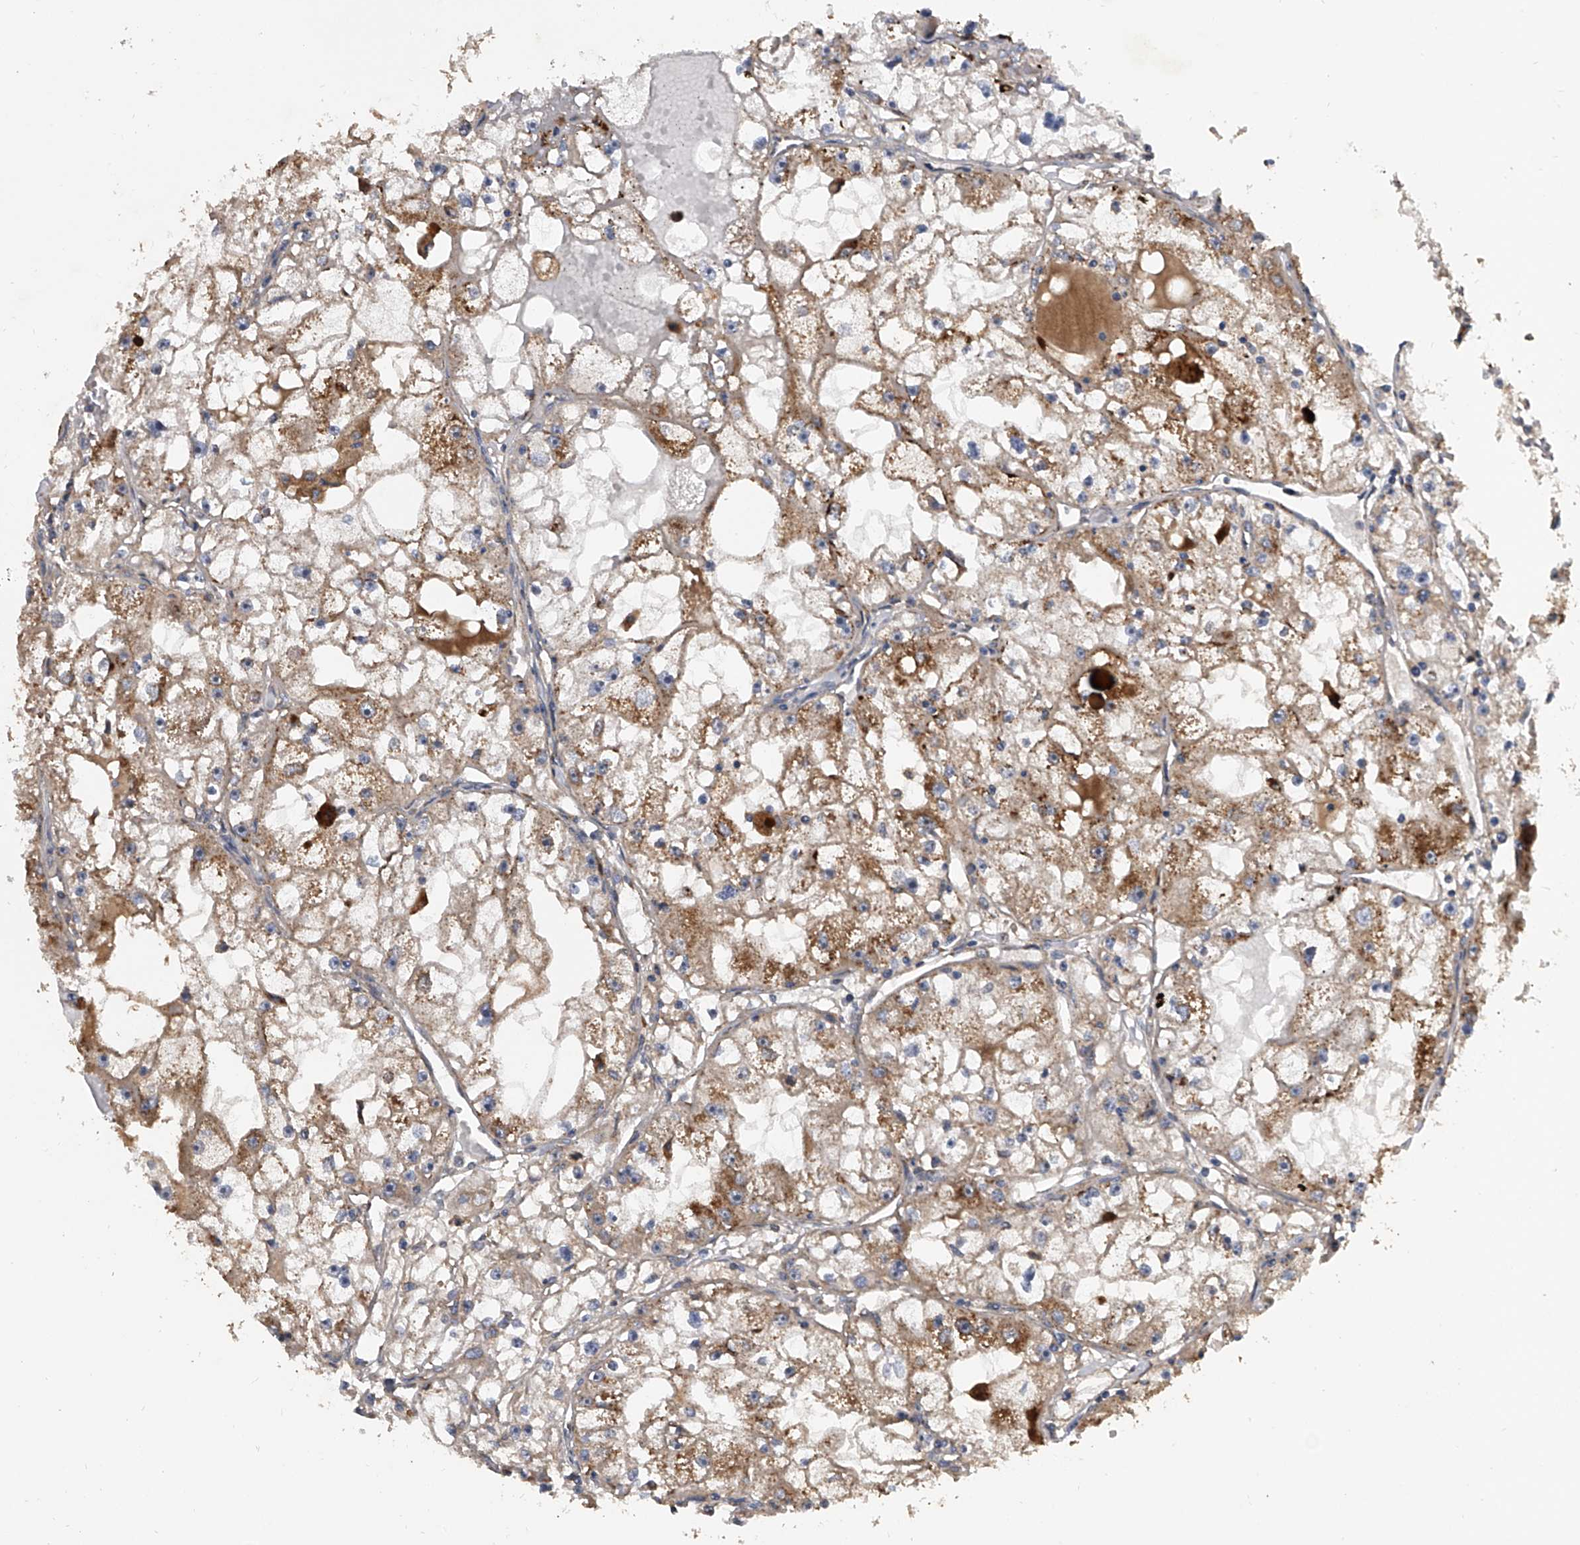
{"staining": {"intensity": "weak", "quantity": "<25%", "location": "cytoplasmic/membranous"}, "tissue": "renal cancer", "cell_type": "Tumor cells", "image_type": "cancer", "snomed": [{"axis": "morphology", "description": "Adenocarcinoma, NOS"}, {"axis": "topography", "description": "Kidney"}], "caption": "DAB (3,3'-diaminobenzidine) immunohistochemical staining of renal adenocarcinoma exhibits no significant positivity in tumor cells.", "gene": "EXOC4", "patient": {"sex": "male", "age": 56}}